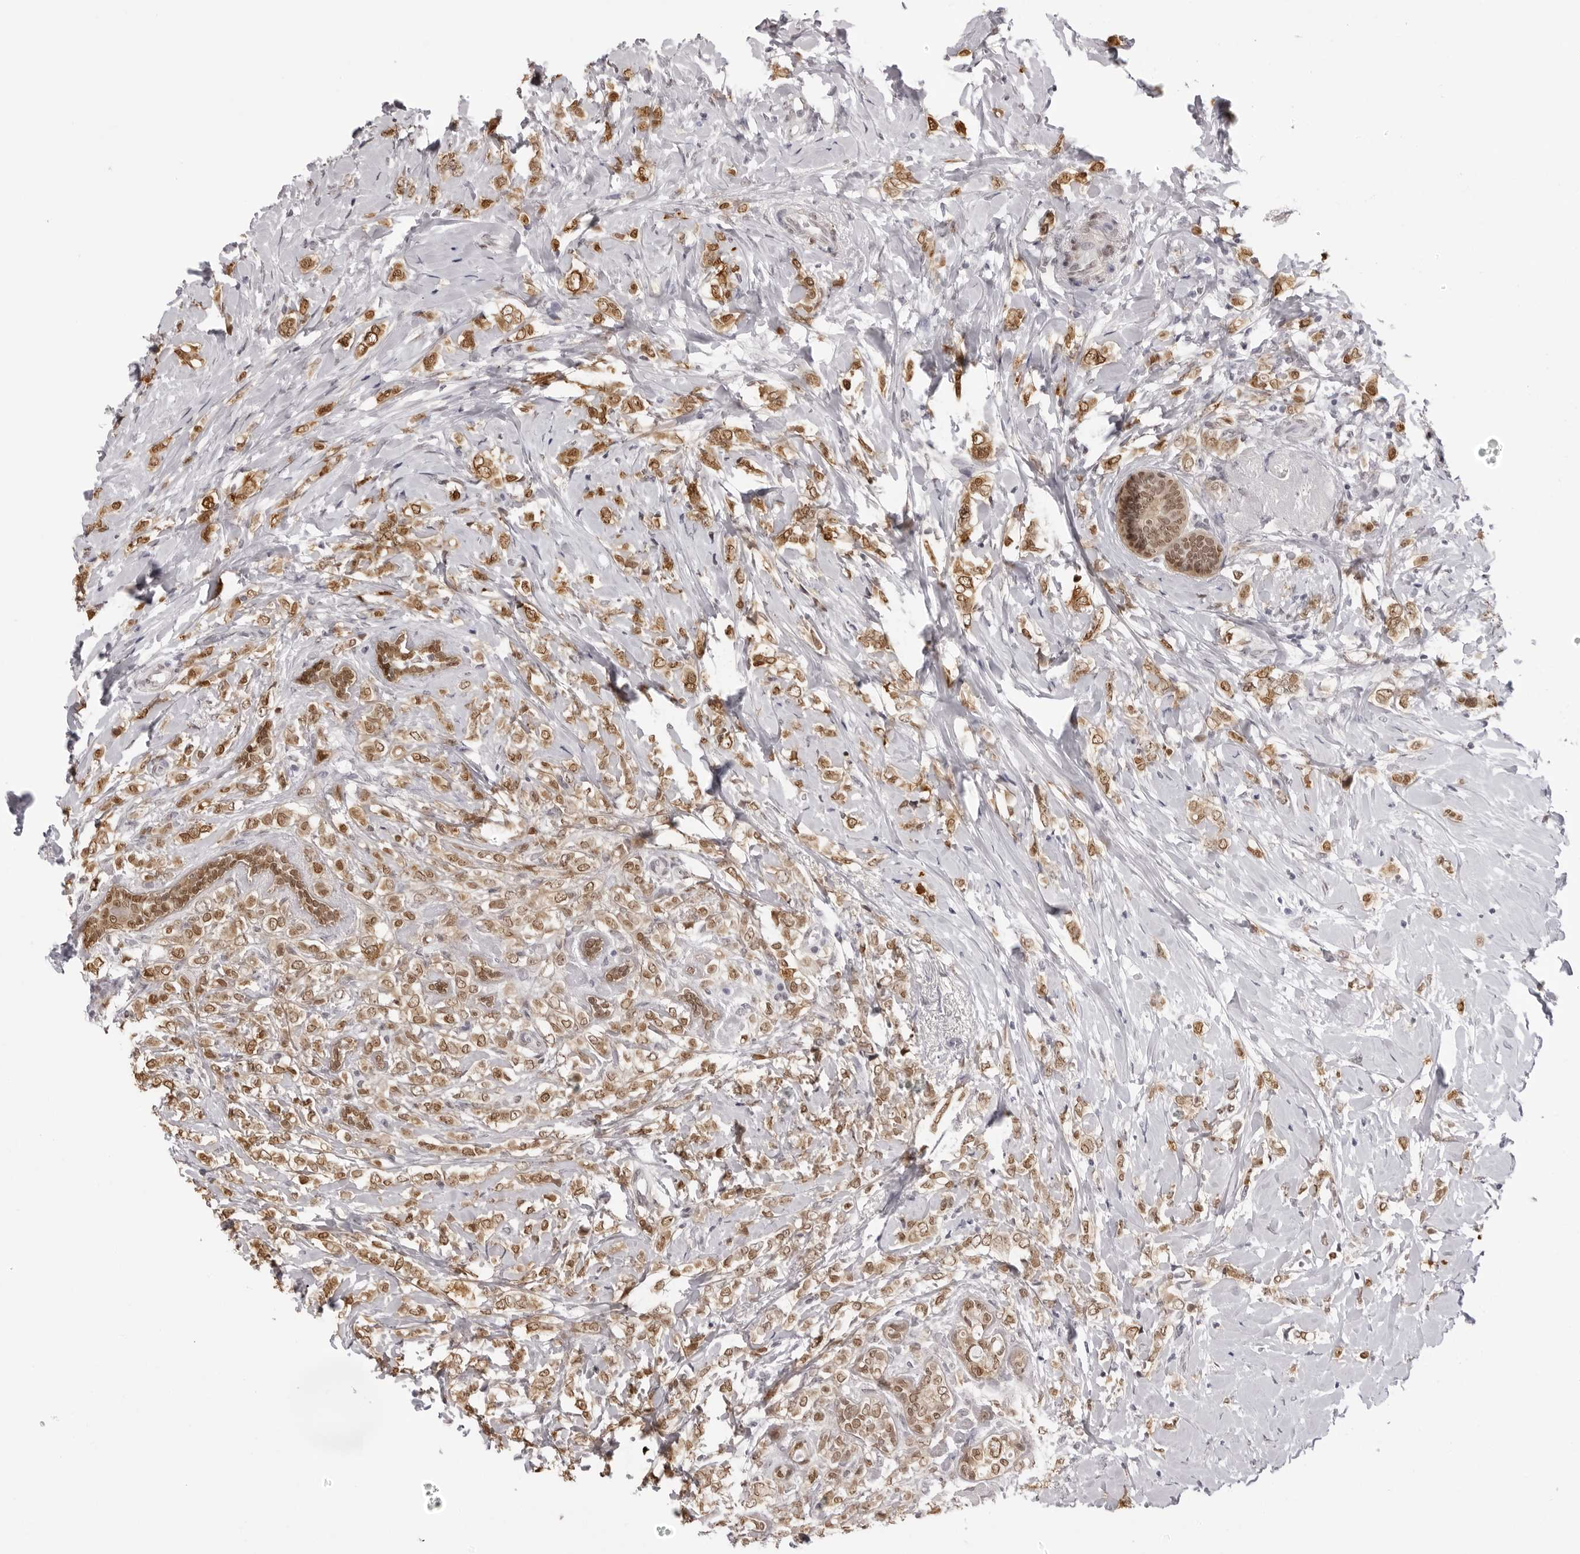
{"staining": {"intensity": "moderate", "quantity": ">75%", "location": "cytoplasmic/membranous,nuclear"}, "tissue": "breast cancer", "cell_type": "Tumor cells", "image_type": "cancer", "snomed": [{"axis": "morphology", "description": "Normal tissue, NOS"}, {"axis": "morphology", "description": "Lobular carcinoma"}, {"axis": "topography", "description": "Breast"}], "caption": "Immunohistochemical staining of human breast lobular carcinoma demonstrates moderate cytoplasmic/membranous and nuclear protein staining in approximately >75% of tumor cells.", "gene": "HSPA4", "patient": {"sex": "female", "age": 47}}